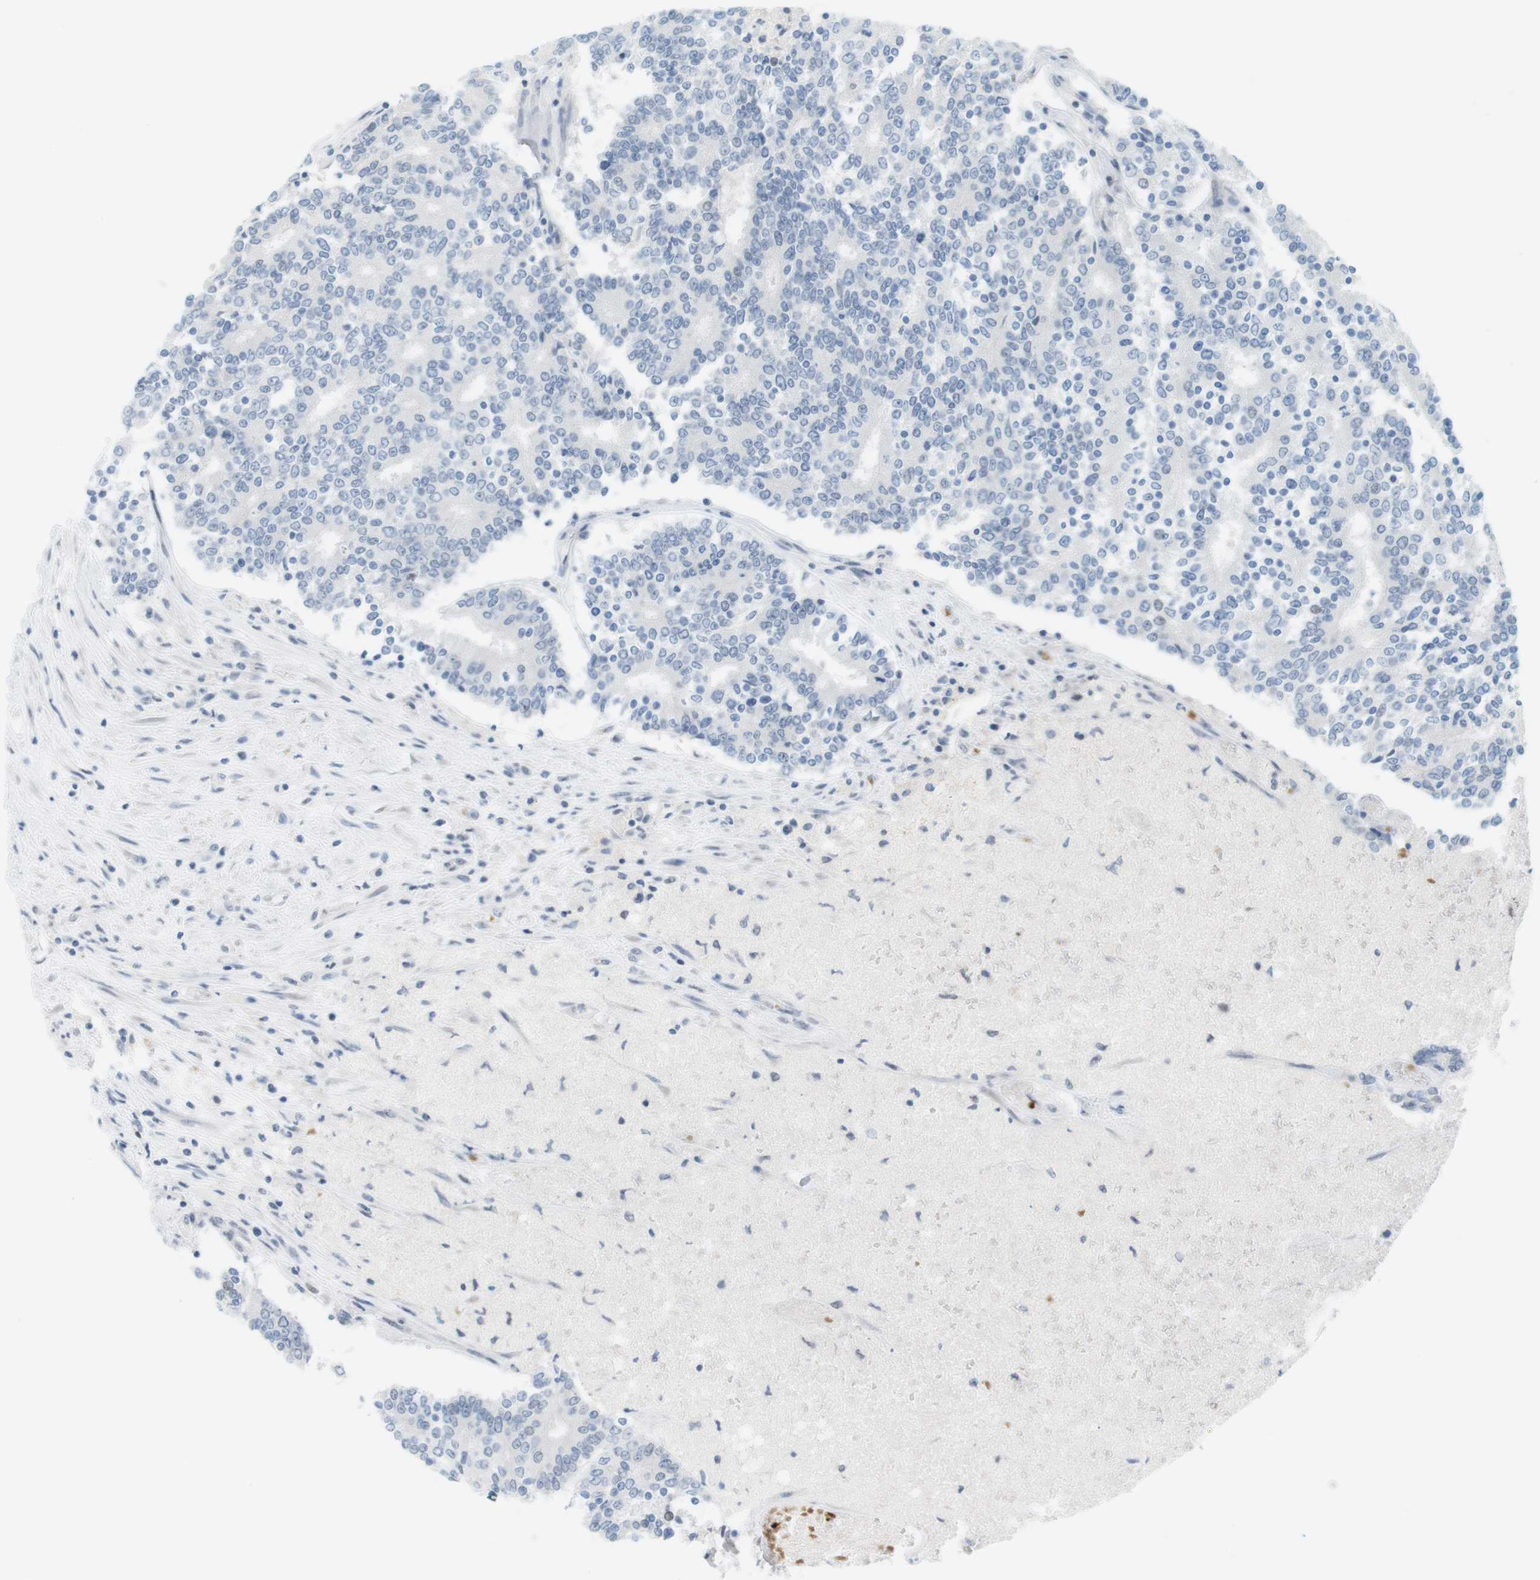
{"staining": {"intensity": "negative", "quantity": "none", "location": "none"}, "tissue": "prostate cancer", "cell_type": "Tumor cells", "image_type": "cancer", "snomed": [{"axis": "morphology", "description": "Normal tissue, NOS"}, {"axis": "morphology", "description": "Adenocarcinoma, High grade"}, {"axis": "topography", "description": "Prostate"}, {"axis": "topography", "description": "Seminal veicle"}], "caption": "This is a micrograph of immunohistochemistry staining of prostate cancer, which shows no staining in tumor cells.", "gene": "DMC1", "patient": {"sex": "male", "age": 55}}